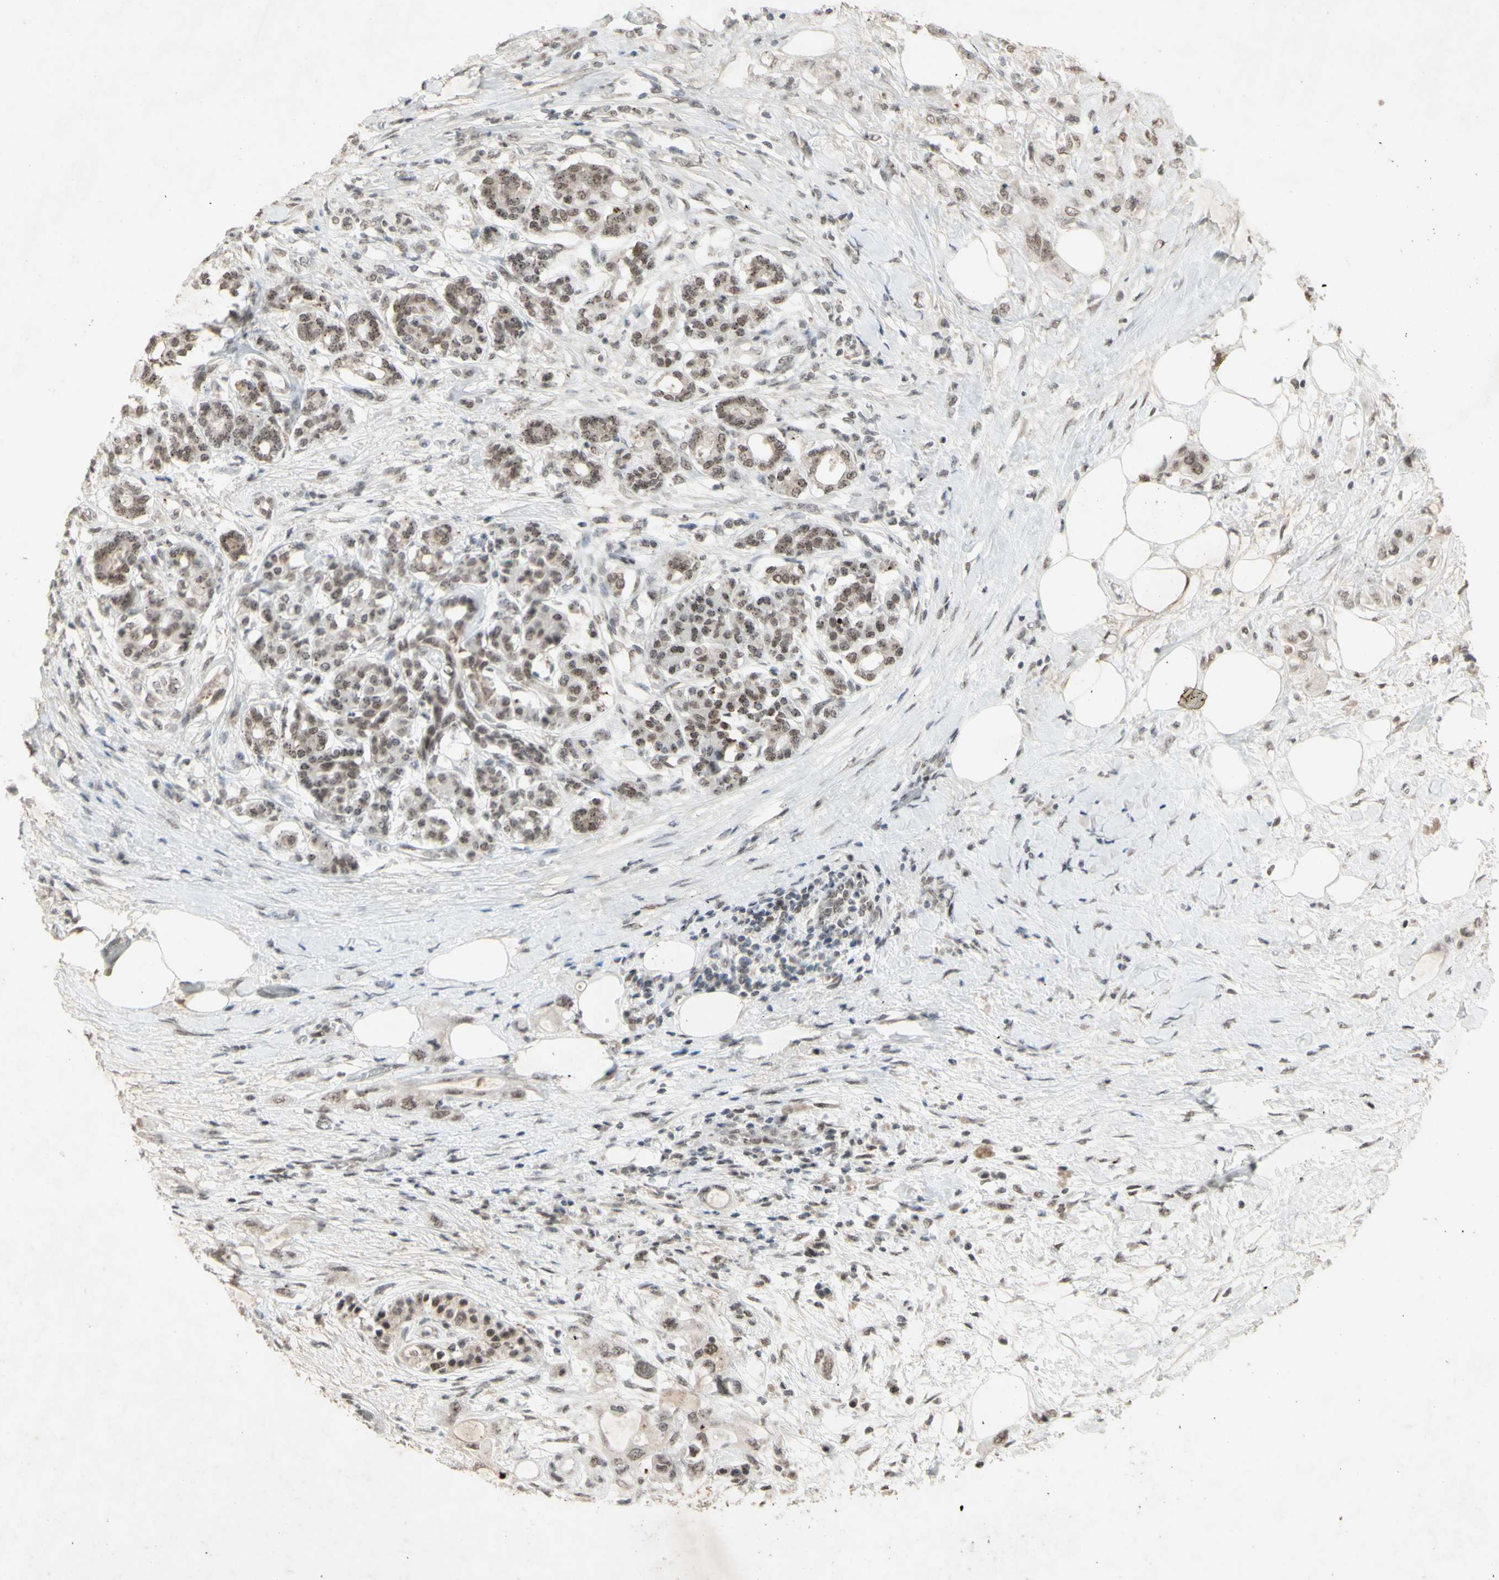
{"staining": {"intensity": "strong", "quantity": ">75%", "location": "nuclear"}, "tissue": "pancreatic cancer", "cell_type": "Tumor cells", "image_type": "cancer", "snomed": [{"axis": "morphology", "description": "Adenocarcinoma, NOS"}, {"axis": "topography", "description": "Pancreas"}], "caption": "Immunohistochemical staining of adenocarcinoma (pancreatic) exhibits high levels of strong nuclear protein positivity in about >75% of tumor cells.", "gene": "CENPB", "patient": {"sex": "female", "age": 56}}